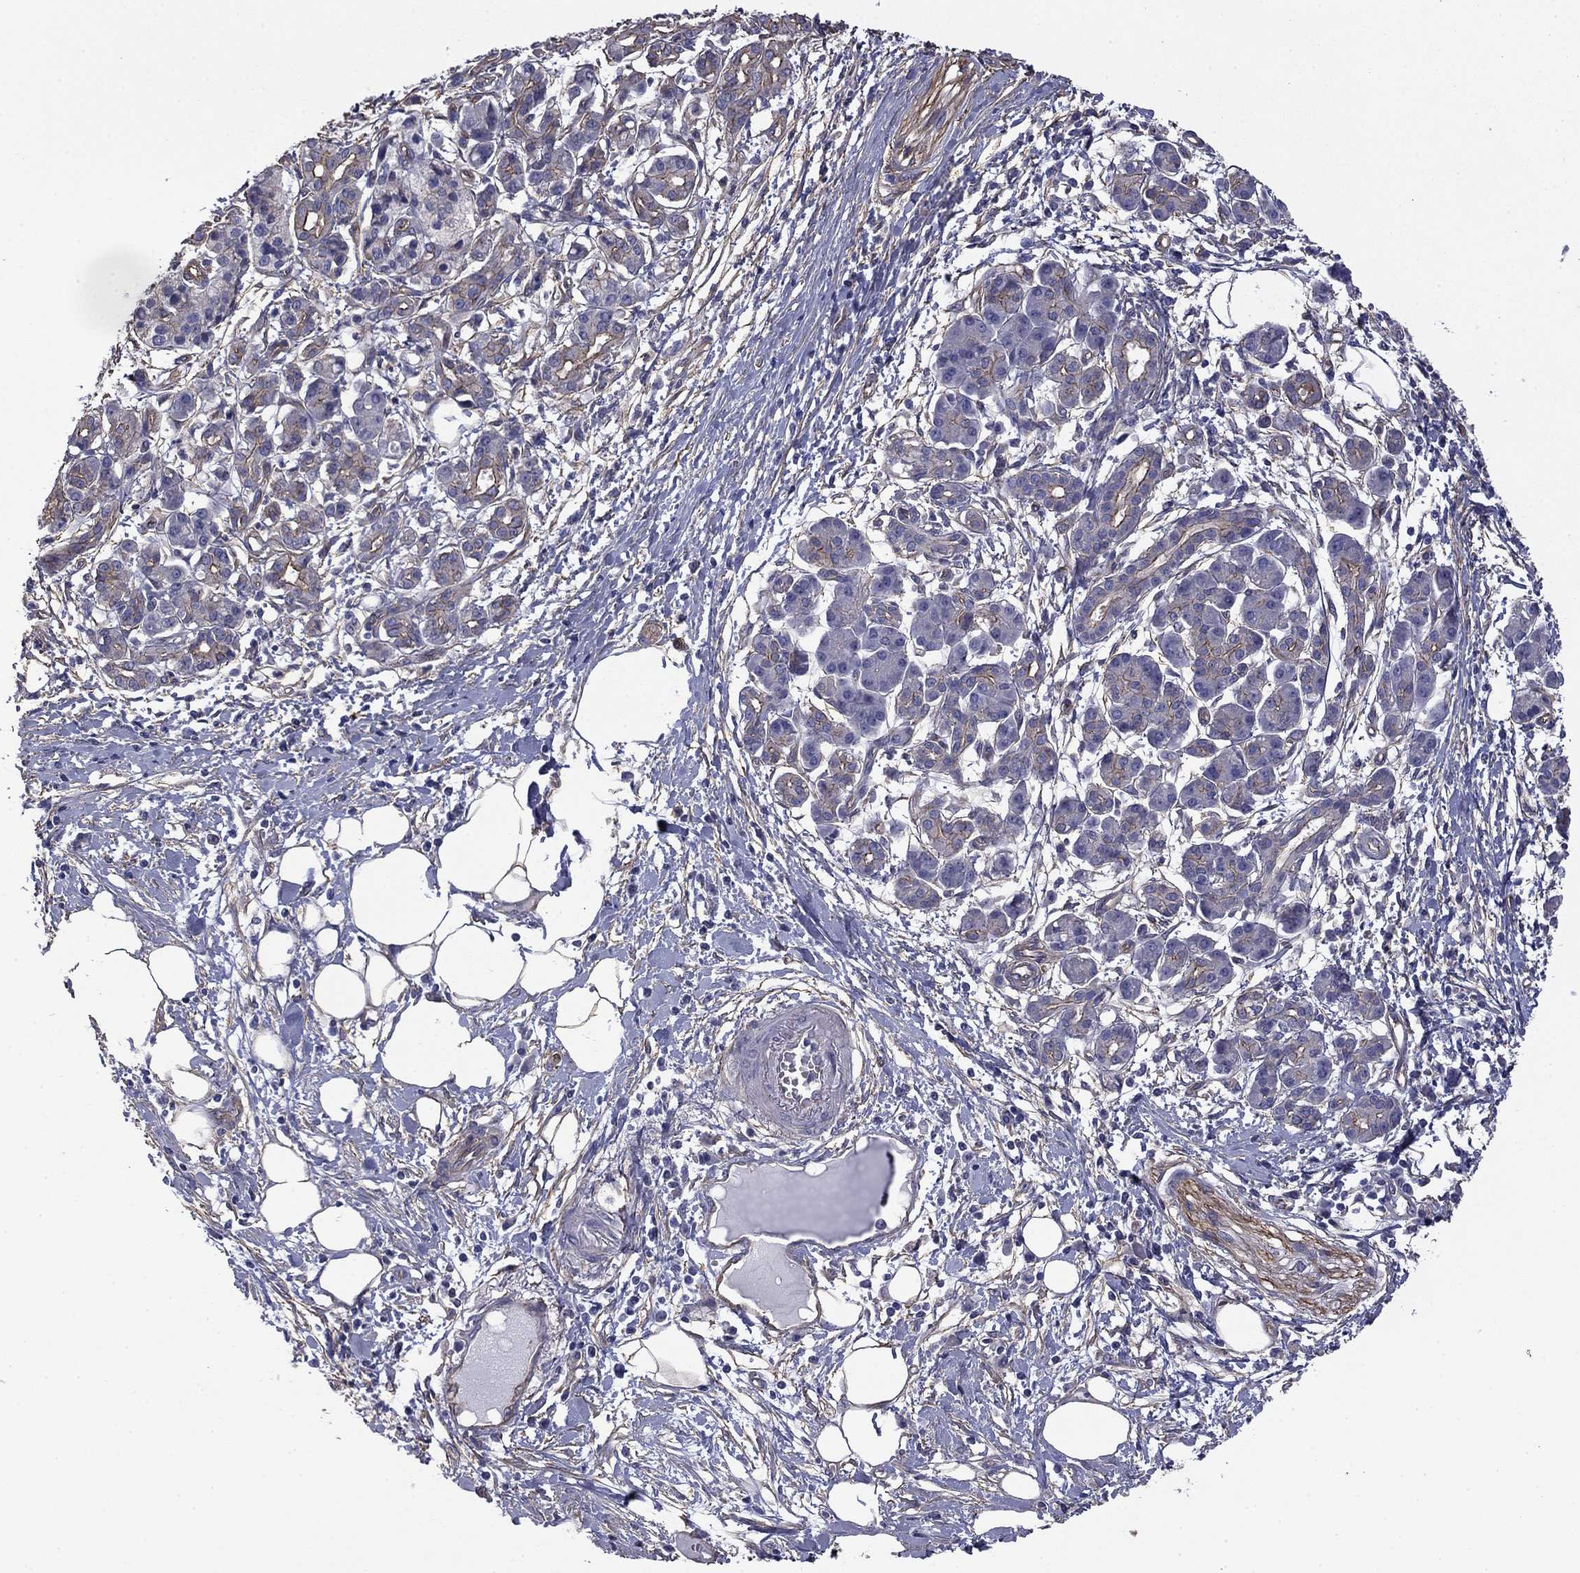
{"staining": {"intensity": "moderate", "quantity": "<25%", "location": "cytoplasmic/membranous"}, "tissue": "pancreatic cancer", "cell_type": "Tumor cells", "image_type": "cancer", "snomed": [{"axis": "morphology", "description": "Adenocarcinoma, NOS"}, {"axis": "topography", "description": "Pancreas"}], "caption": "This image shows pancreatic cancer (adenocarcinoma) stained with immunohistochemistry (IHC) to label a protein in brown. The cytoplasmic/membranous of tumor cells show moderate positivity for the protein. Nuclei are counter-stained blue.", "gene": "TCHH", "patient": {"sex": "male", "age": 72}}